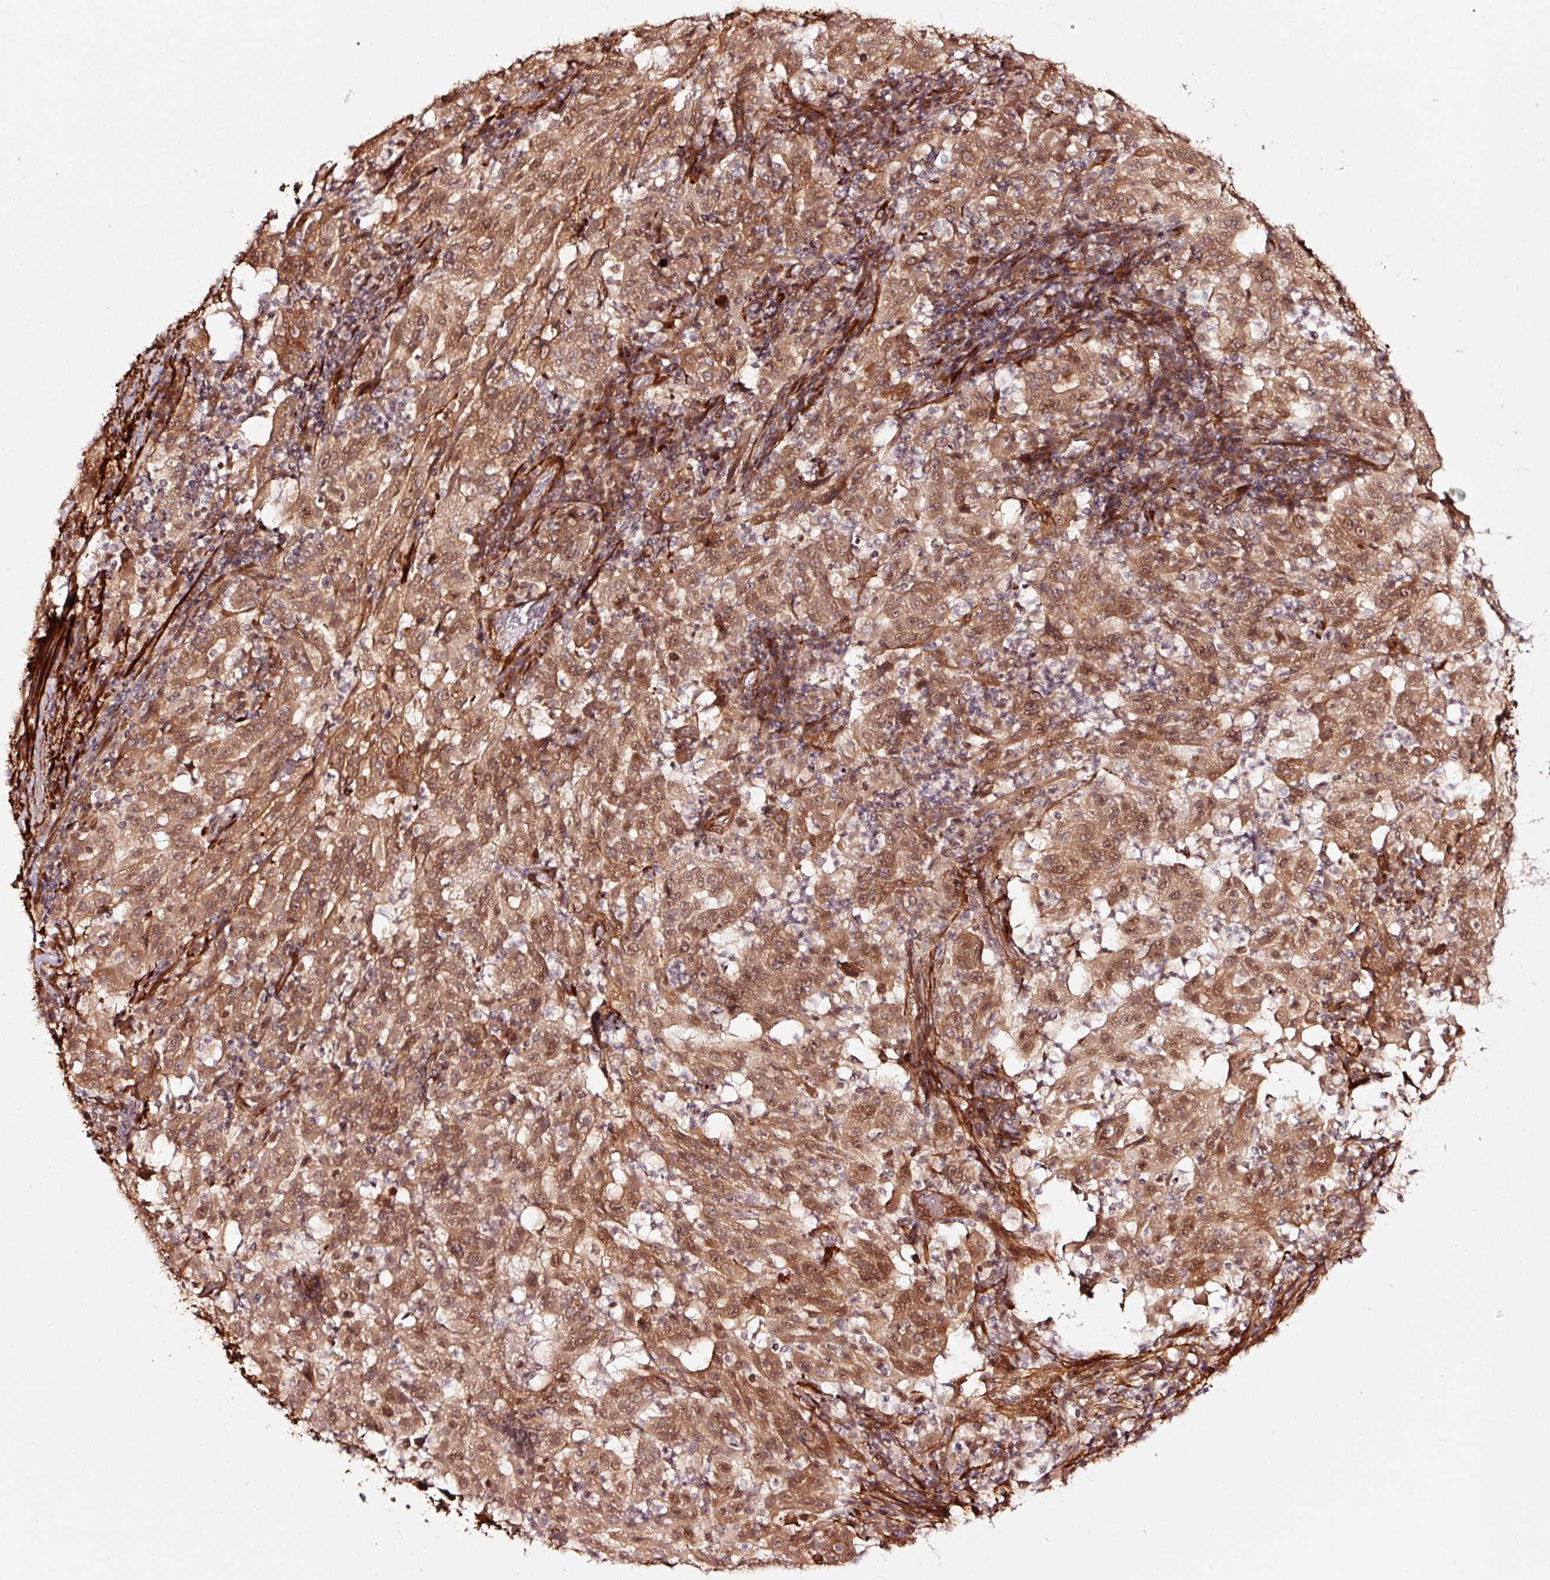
{"staining": {"intensity": "moderate", "quantity": ">75%", "location": "cytoplasmic/membranous,nuclear"}, "tissue": "pancreatic cancer", "cell_type": "Tumor cells", "image_type": "cancer", "snomed": [{"axis": "morphology", "description": "Adenocarcinoma, NOS"}, {"axis": "topography", "description": "Pancreas"}], "caption": "Immunohistochemical staining of human pancreatic cancer (adenocarcinoma) exhibits medium levels of moderate cytoplasmic/membranous and nuclear protein positivity in approximately >75% of tumor cells.", "gene": "TPM1", "patient": {"sex": "male", "age": 63}}